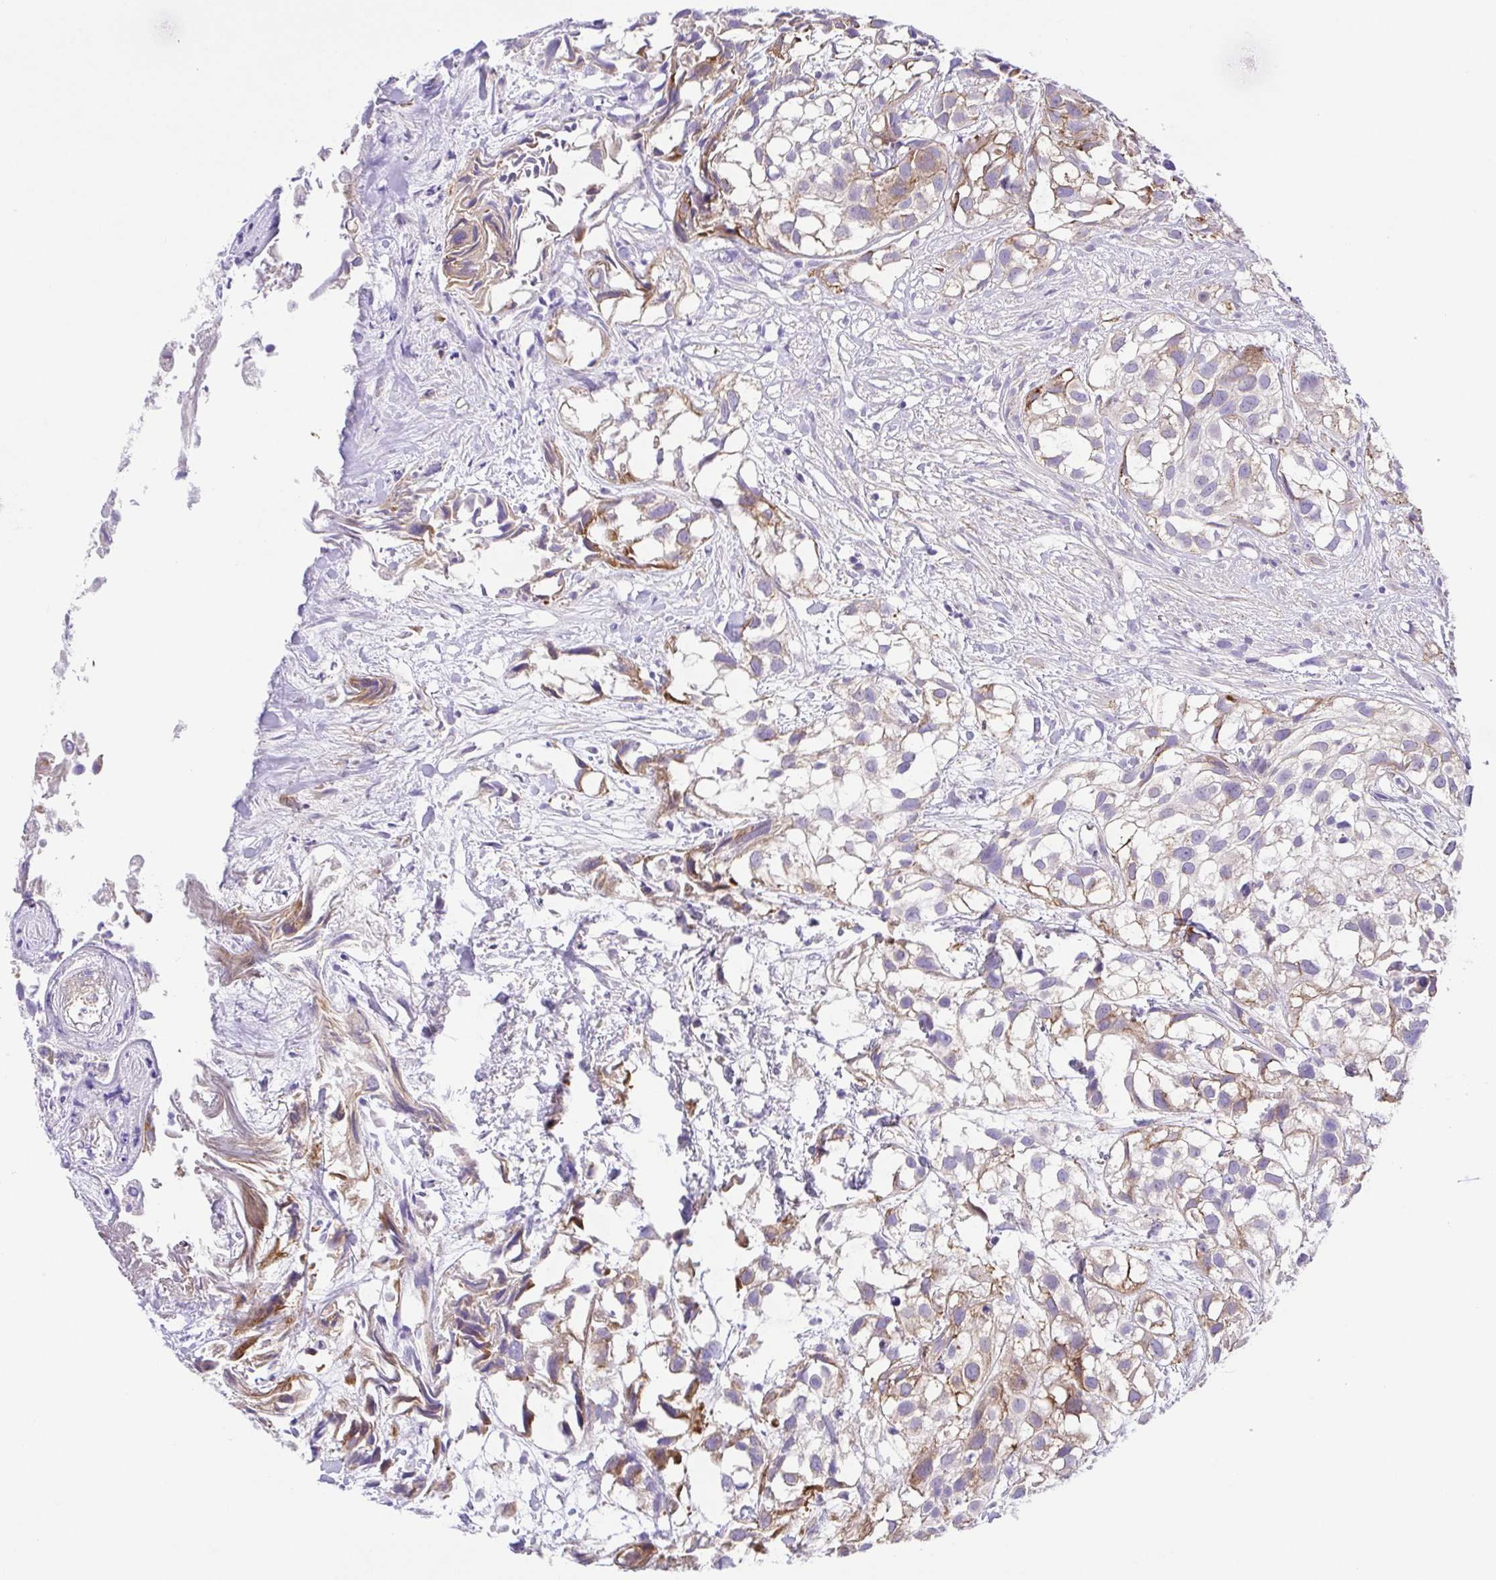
{"staining": {"intensity": "weak", "quantity": "25%-75%", "location": "cytoplasmic/membranous"}, "tissue": "urothelial cancer", "cell_type": "Tumor cells", "image_type": "cancer", "snomed": [{"axis": "morphology", "description": "Urothelial carcinoma, High grade"}, {"axis": "topography", "description": "Urinary bladder"}], "caption": "Protein expression analysis of human urothelial cancer reveals weak cytoplasmic/membranous staining in approximately 25%-75% of tumor cells. (DAB (3,3'-diaminobenzidine) = brown stain, brightfield microscopy at high magnification).", "gene": "SLC13A1", "patient": {"sex": "male", "age": 56}}